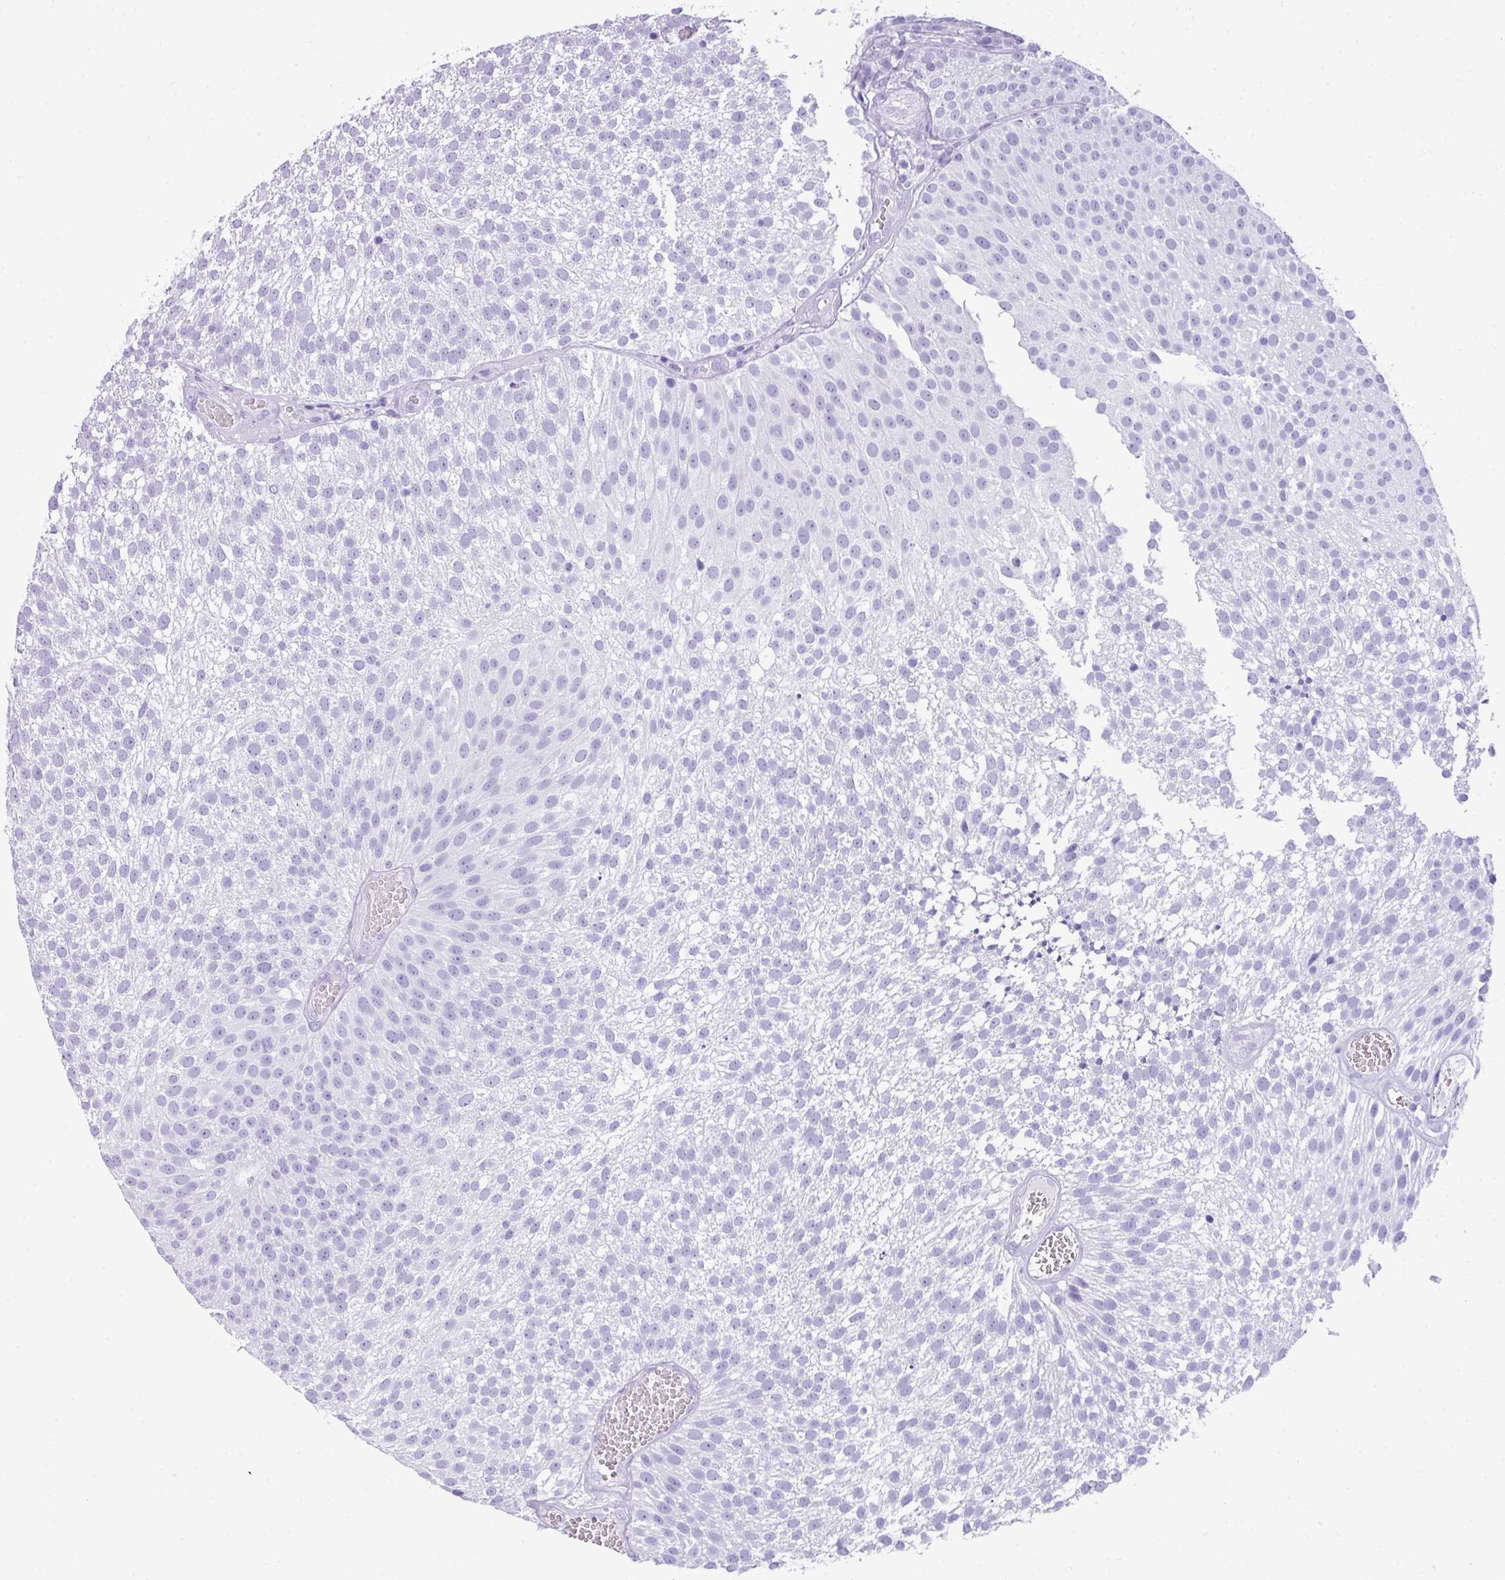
{"staining": {"intensity": "negative", "quantity": "none", "location": "none"}, "tissue": "urothelial cancer", "cell_type": "Tumor cells", "image_type": "cancer", "snomed": [{"axis": "morphology", "description": "Urothelial carcinoma, Low grade"}, {"axis": "topography", "description": "Urinary bladder"}], "caption": "Urothelial cancer stained for a protein using immunohistochemistry (IHC) shows no staining tumor cells.", "gene": "TNP1", "patient": {"sex": "female", "age": 79}}